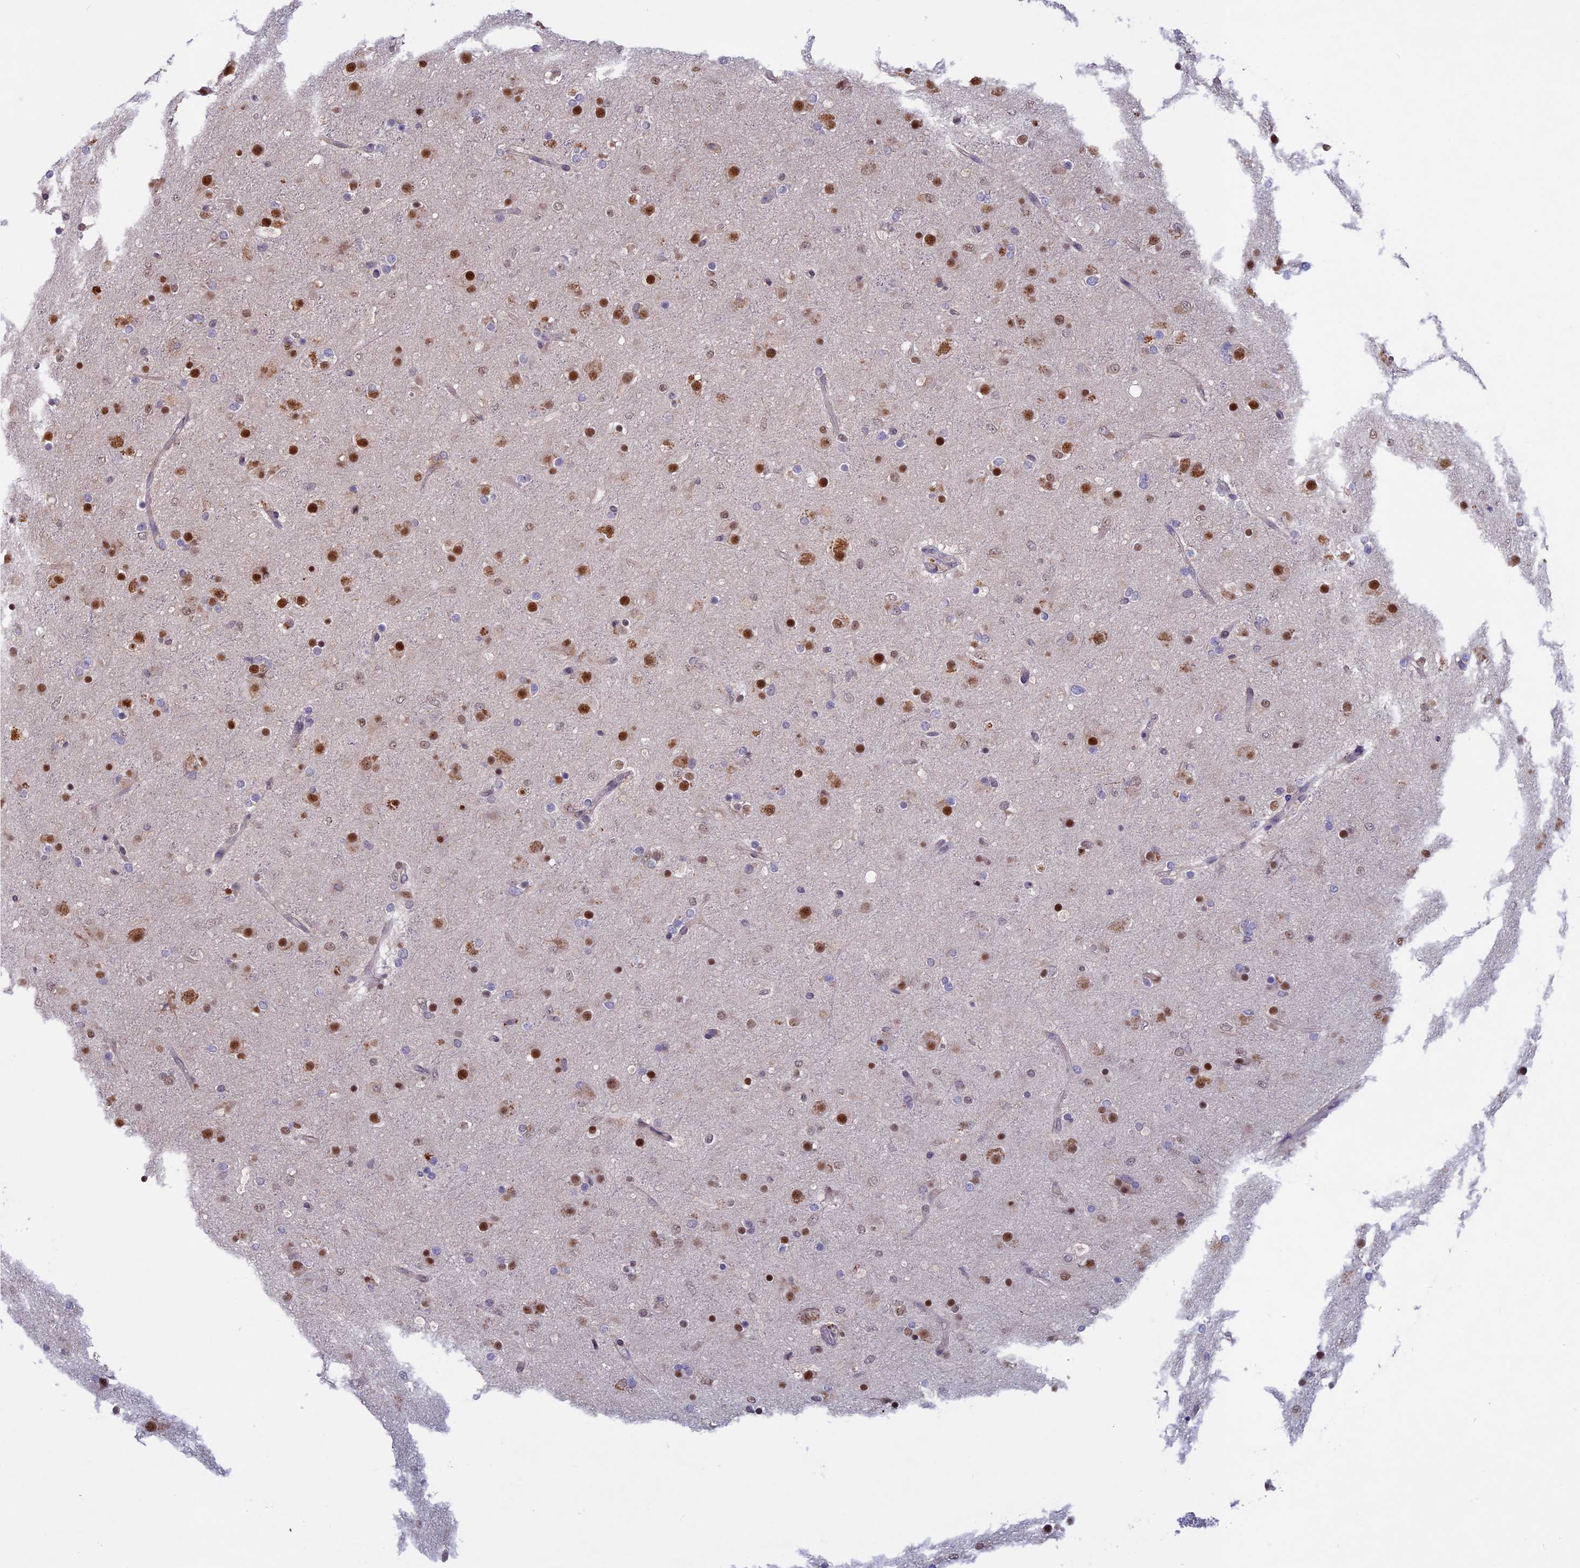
{"staining": {"intensity": "moderate", "quantity": "25%-75%", "location": "nuclear"}, "tissue": "glioma", "cell_type": "Tumor cells", "image_type": "cancer", "snomed": [{"axis": "morphology", "description": "Glioma, malignant, Low grade"}, {"axis": "topography", "description": "Brain"}], "caption": "Protein analysis of low-grade glioma (malignant) tissue reveals moderate nuclear expression in approximately 25%-75% of tumor cells.", "gene": "SPIRE1", "patient": {"sex": "male", "age": 65}}